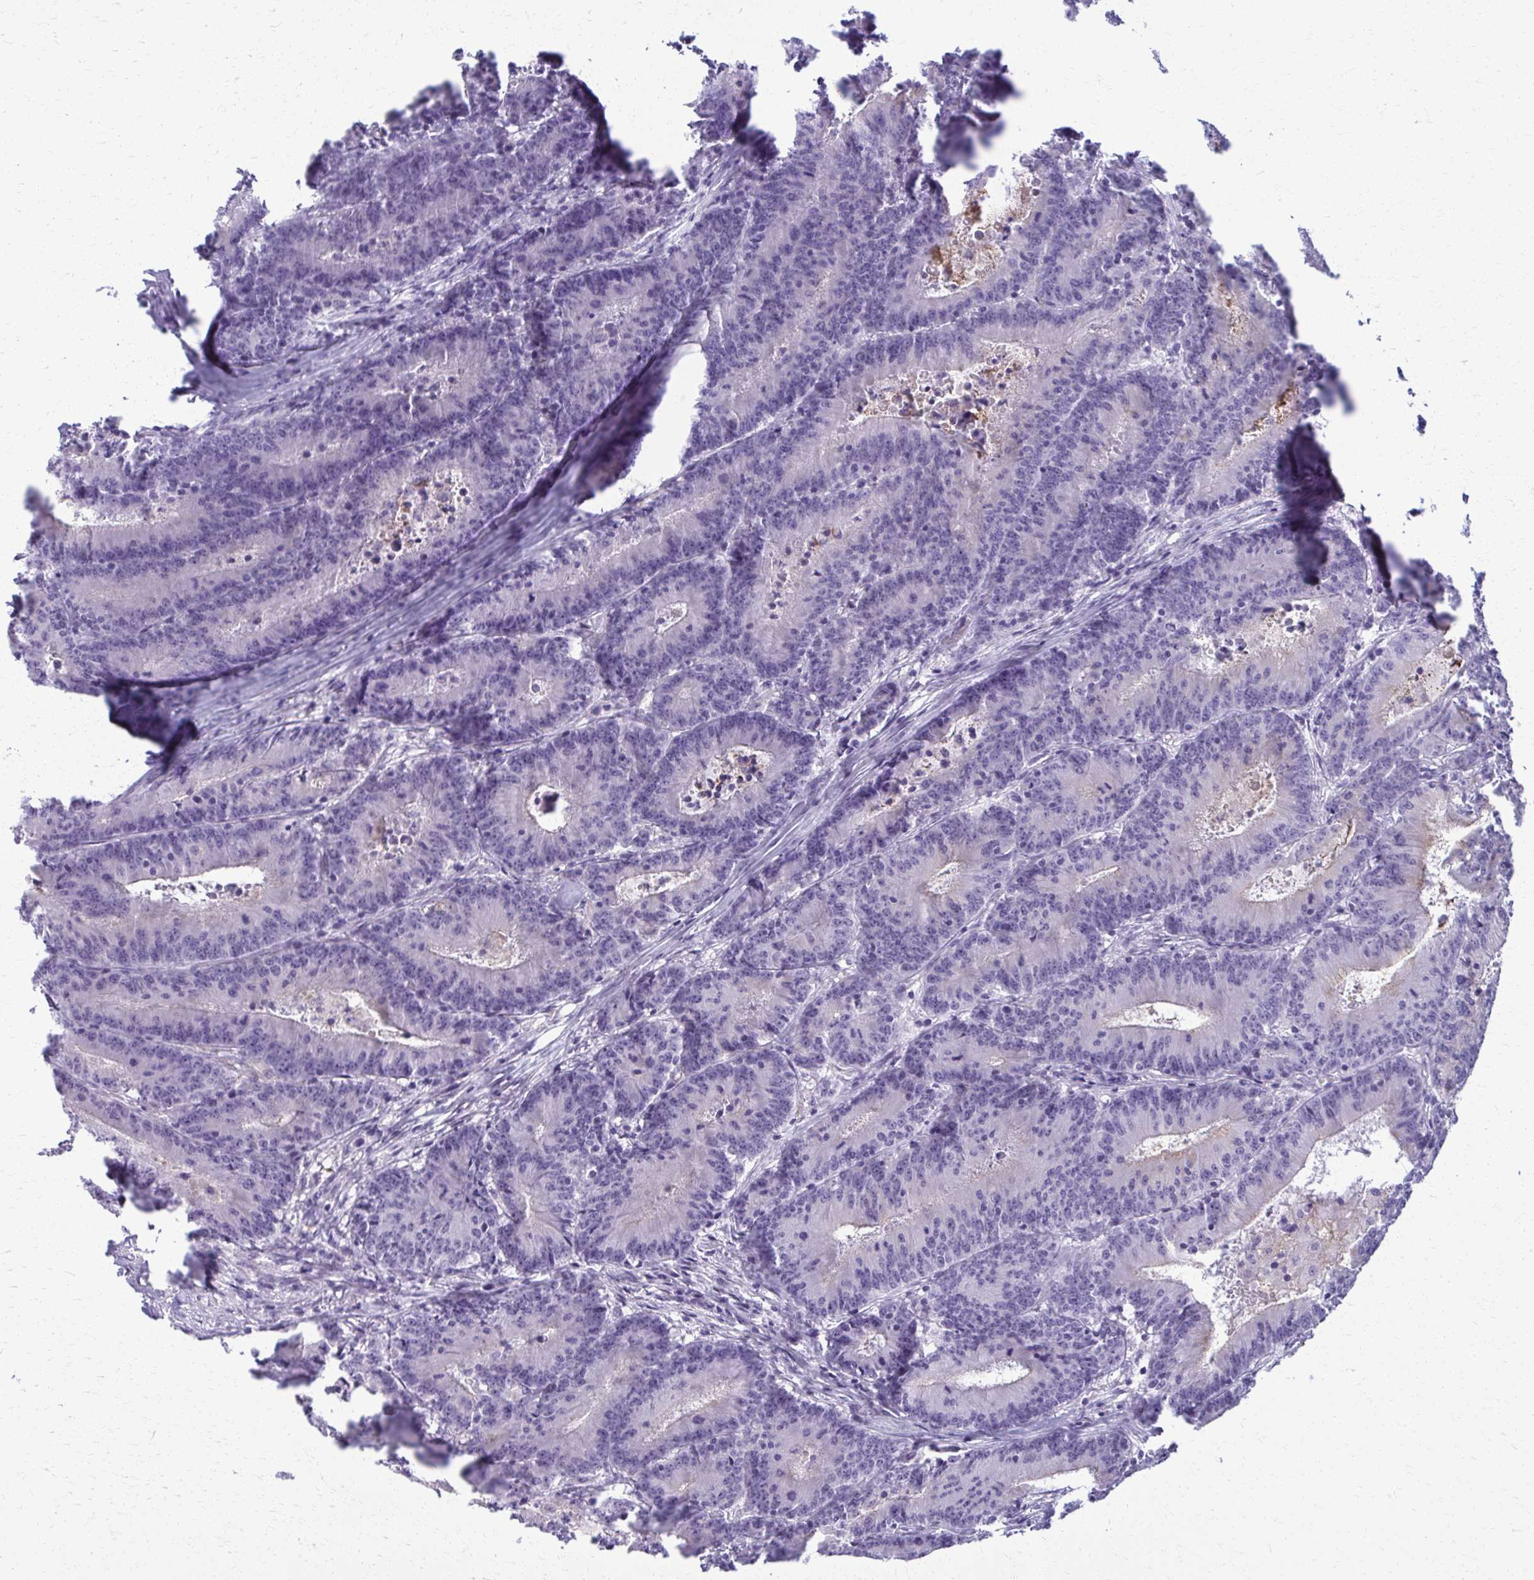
{"staining": {"intensity": "negative", "quantity": "none", "location": "none"}, "tissue": "colorectal cancer", "cell_type": "Tumor cells", "image_type": "cancer", "snomed": [{"axis": "morphology", "description": "Adenocarcinoma, NOS"}, {"axis": "topography", "description": "Colon"}], "caption": "Micrograph shows no significant protein staining in tumor cells of colorectal cancer.", "gene": "ACSM2B", "patient": {"sex": "female", "age": 78}}